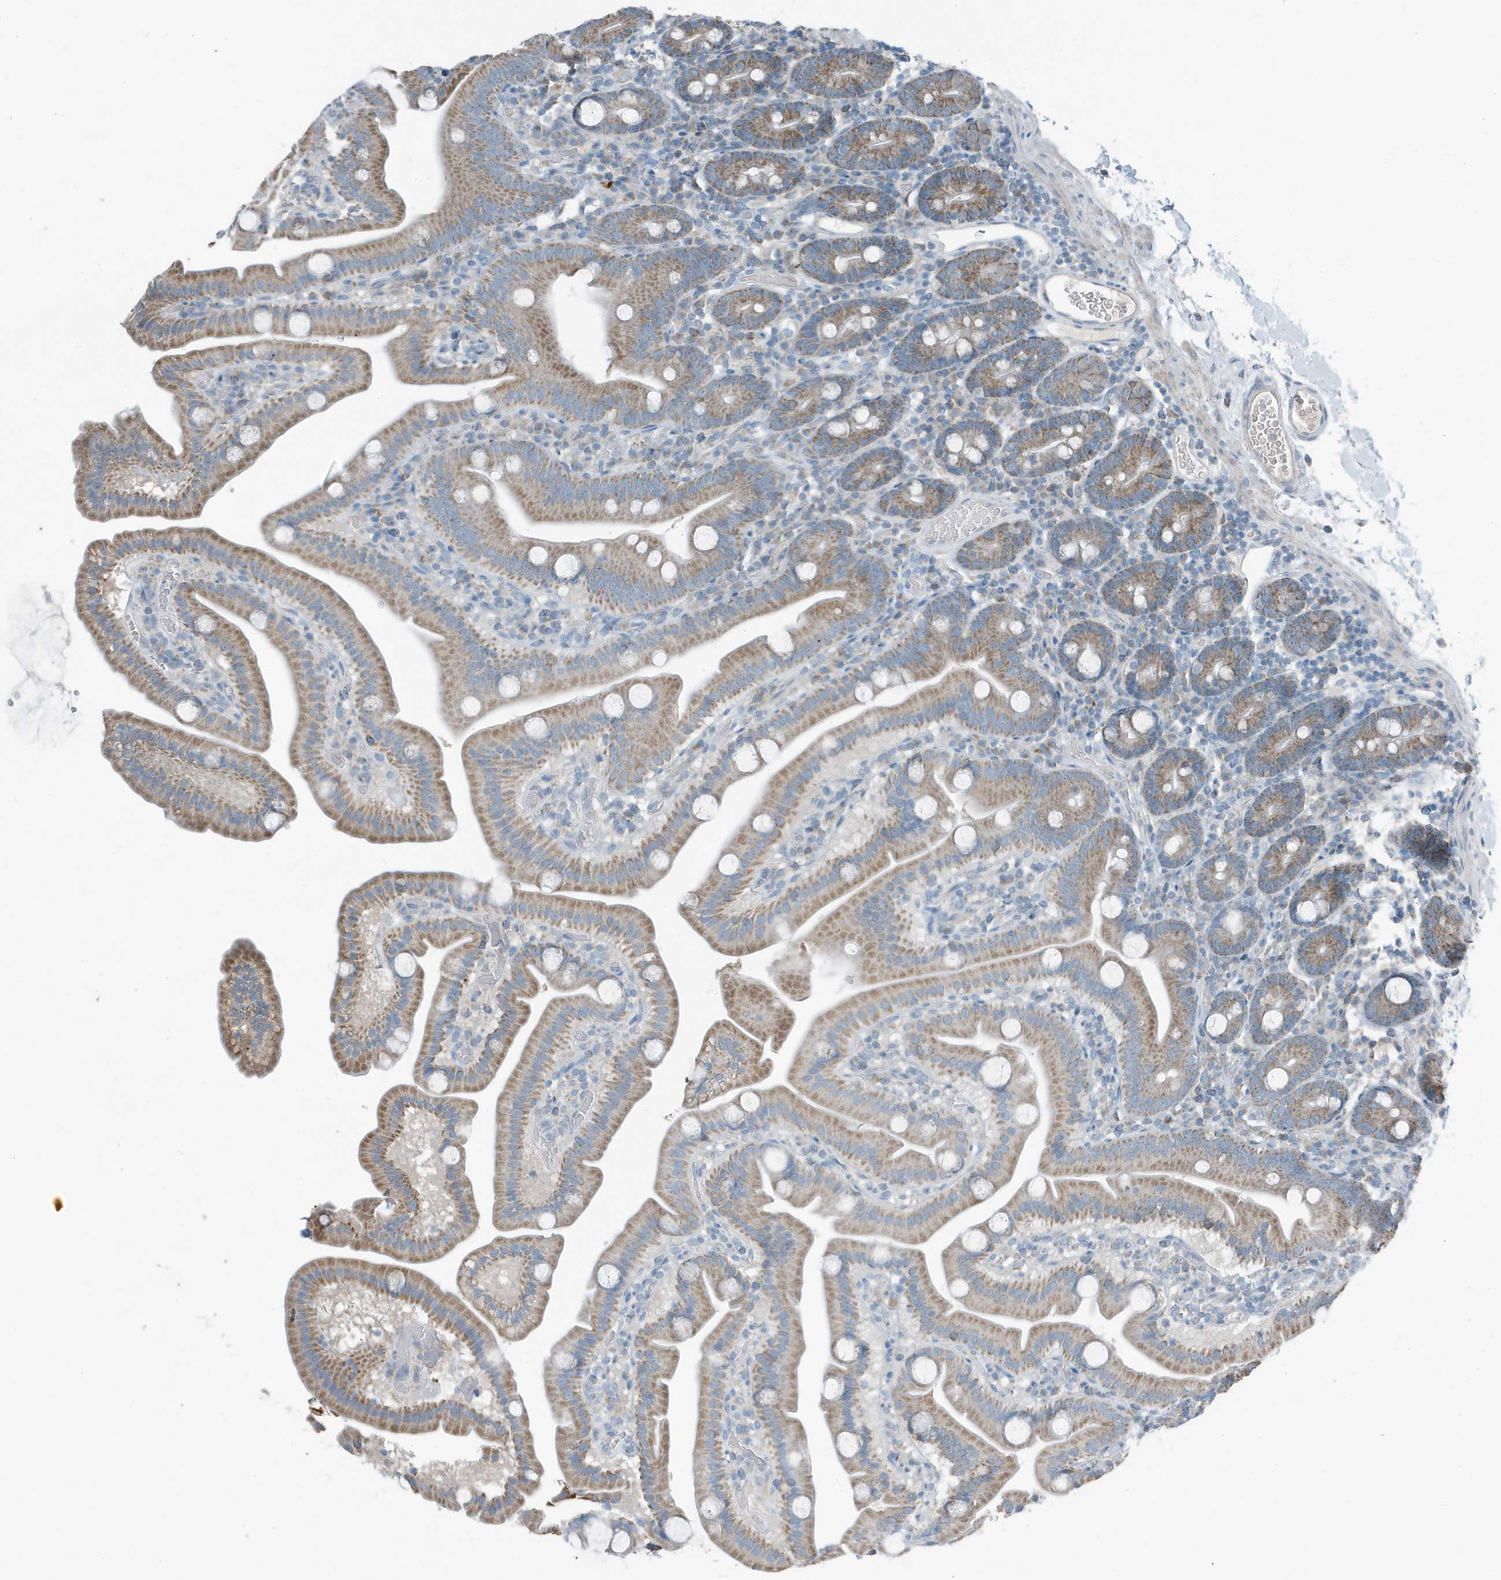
{"staining": {"intensity": "moderate", "quantity": ">75%", "location": "cytoplasmic/membranous"}, "tissue": "duodenum", "cell_type": "Glandular cells", "image_type": "normal", "snomed": [{"axis": "morphology", "description": "Normal tissue, NOS"}, {"axis": "topography", "description": "Duodenum"}], "caption": "Brown immunohistochemical staining in normal duodenum demonstrates moderate cytoplasmic/membranous expression in approximately >75% of glandular cells.", "gene": "MT", "patient": {"sex": "male", "age": 55}}